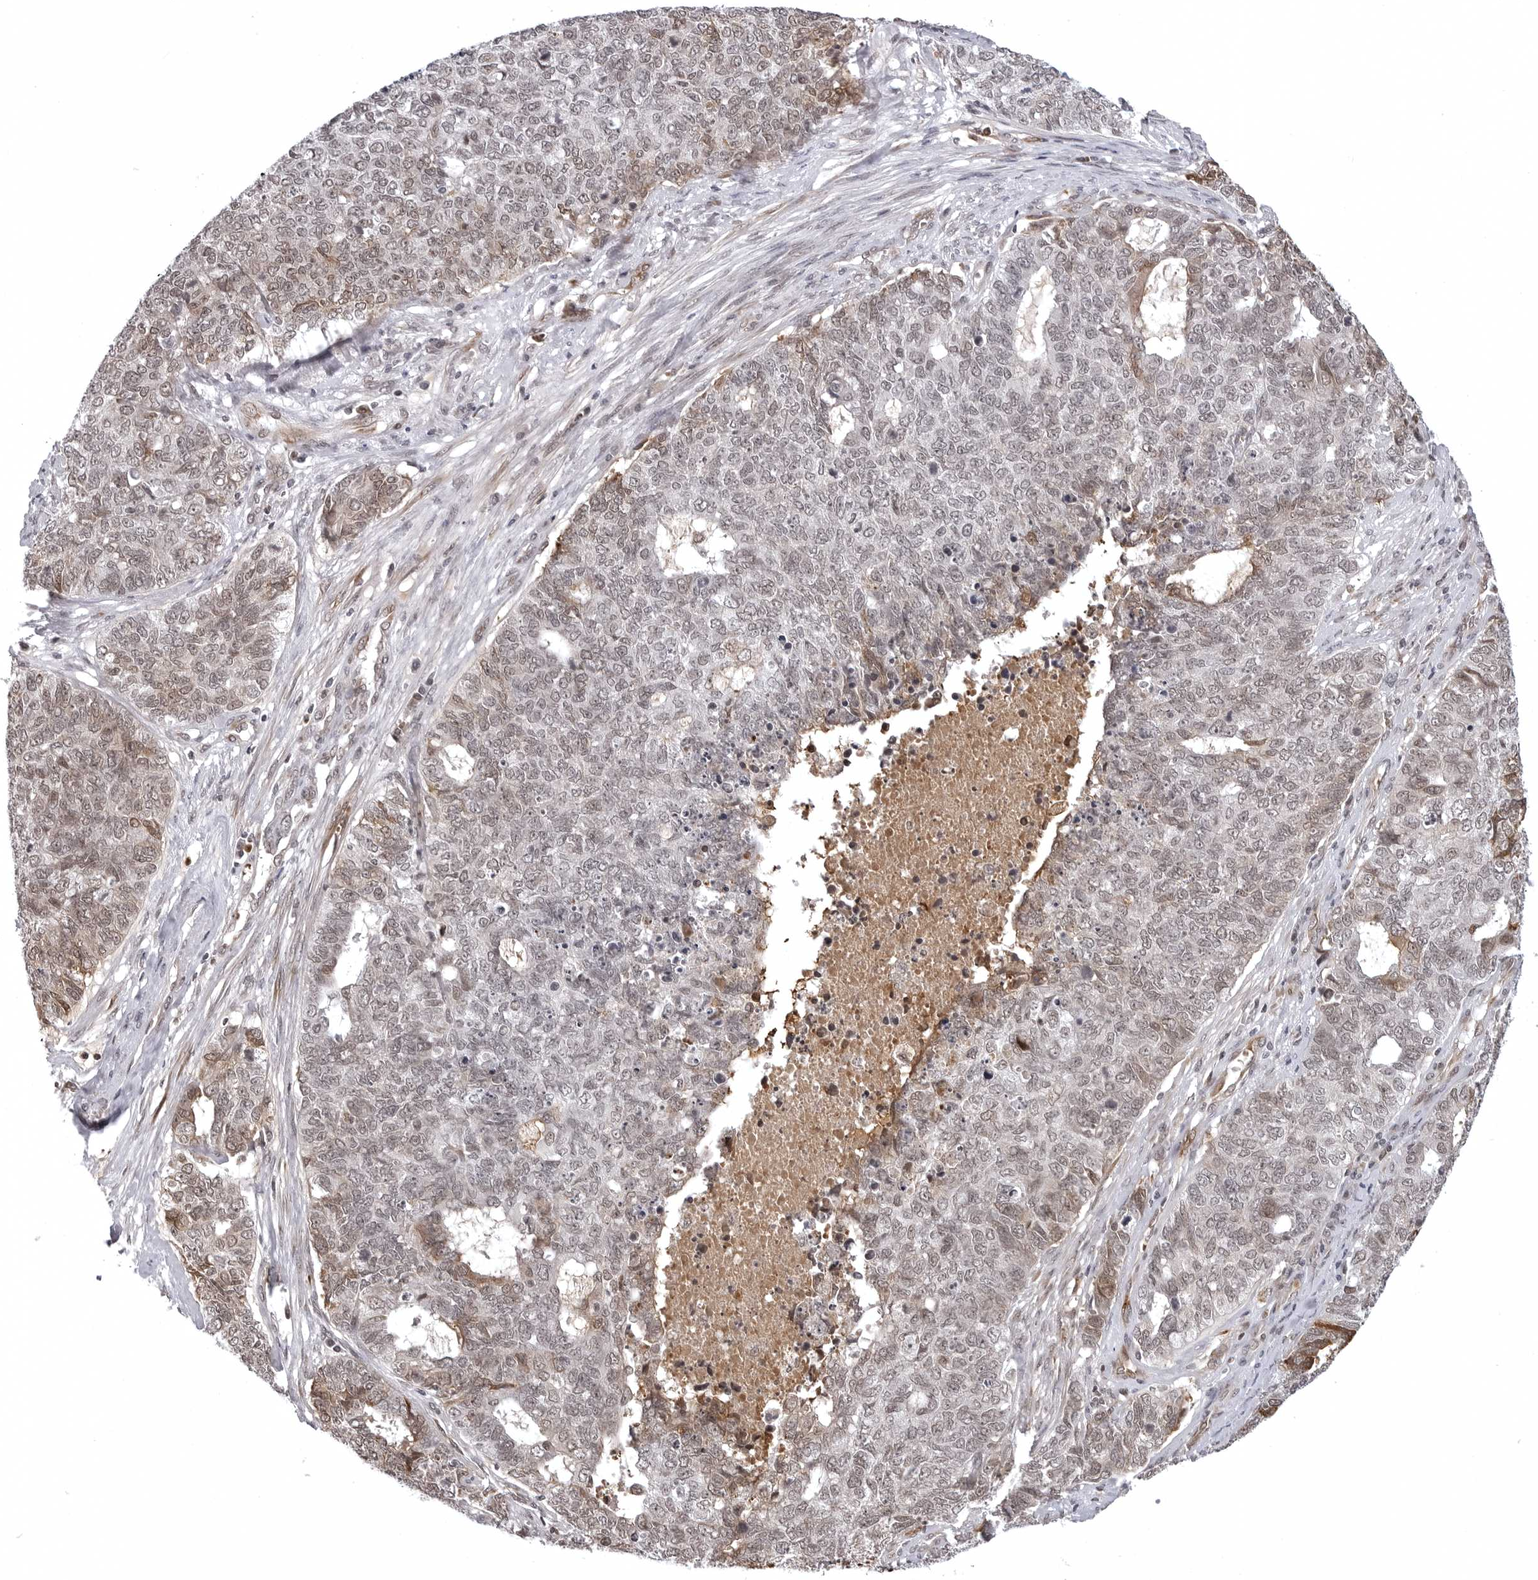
{"staining": {"intensity": "moderate", "quantity": "<25%", "location": "nuclear"}, "tissue": "cervical cancer", "cell_type": "Tumor cells", "image_type": "cancer", "snomed": [{"axis": "morphology", "description": "Squamous cell carcinoma, NOS"}, {"axis": "topography", "description": "Cervix"}], "caption": "Moderate nuclear expression for a protein is seen in about <25% of tumor cells of squamous cell carcinoma (cervical) using immunohistochemistry (IHC).", "gene": "PHF3", "patient": {"sex": "female", "age": 63}}